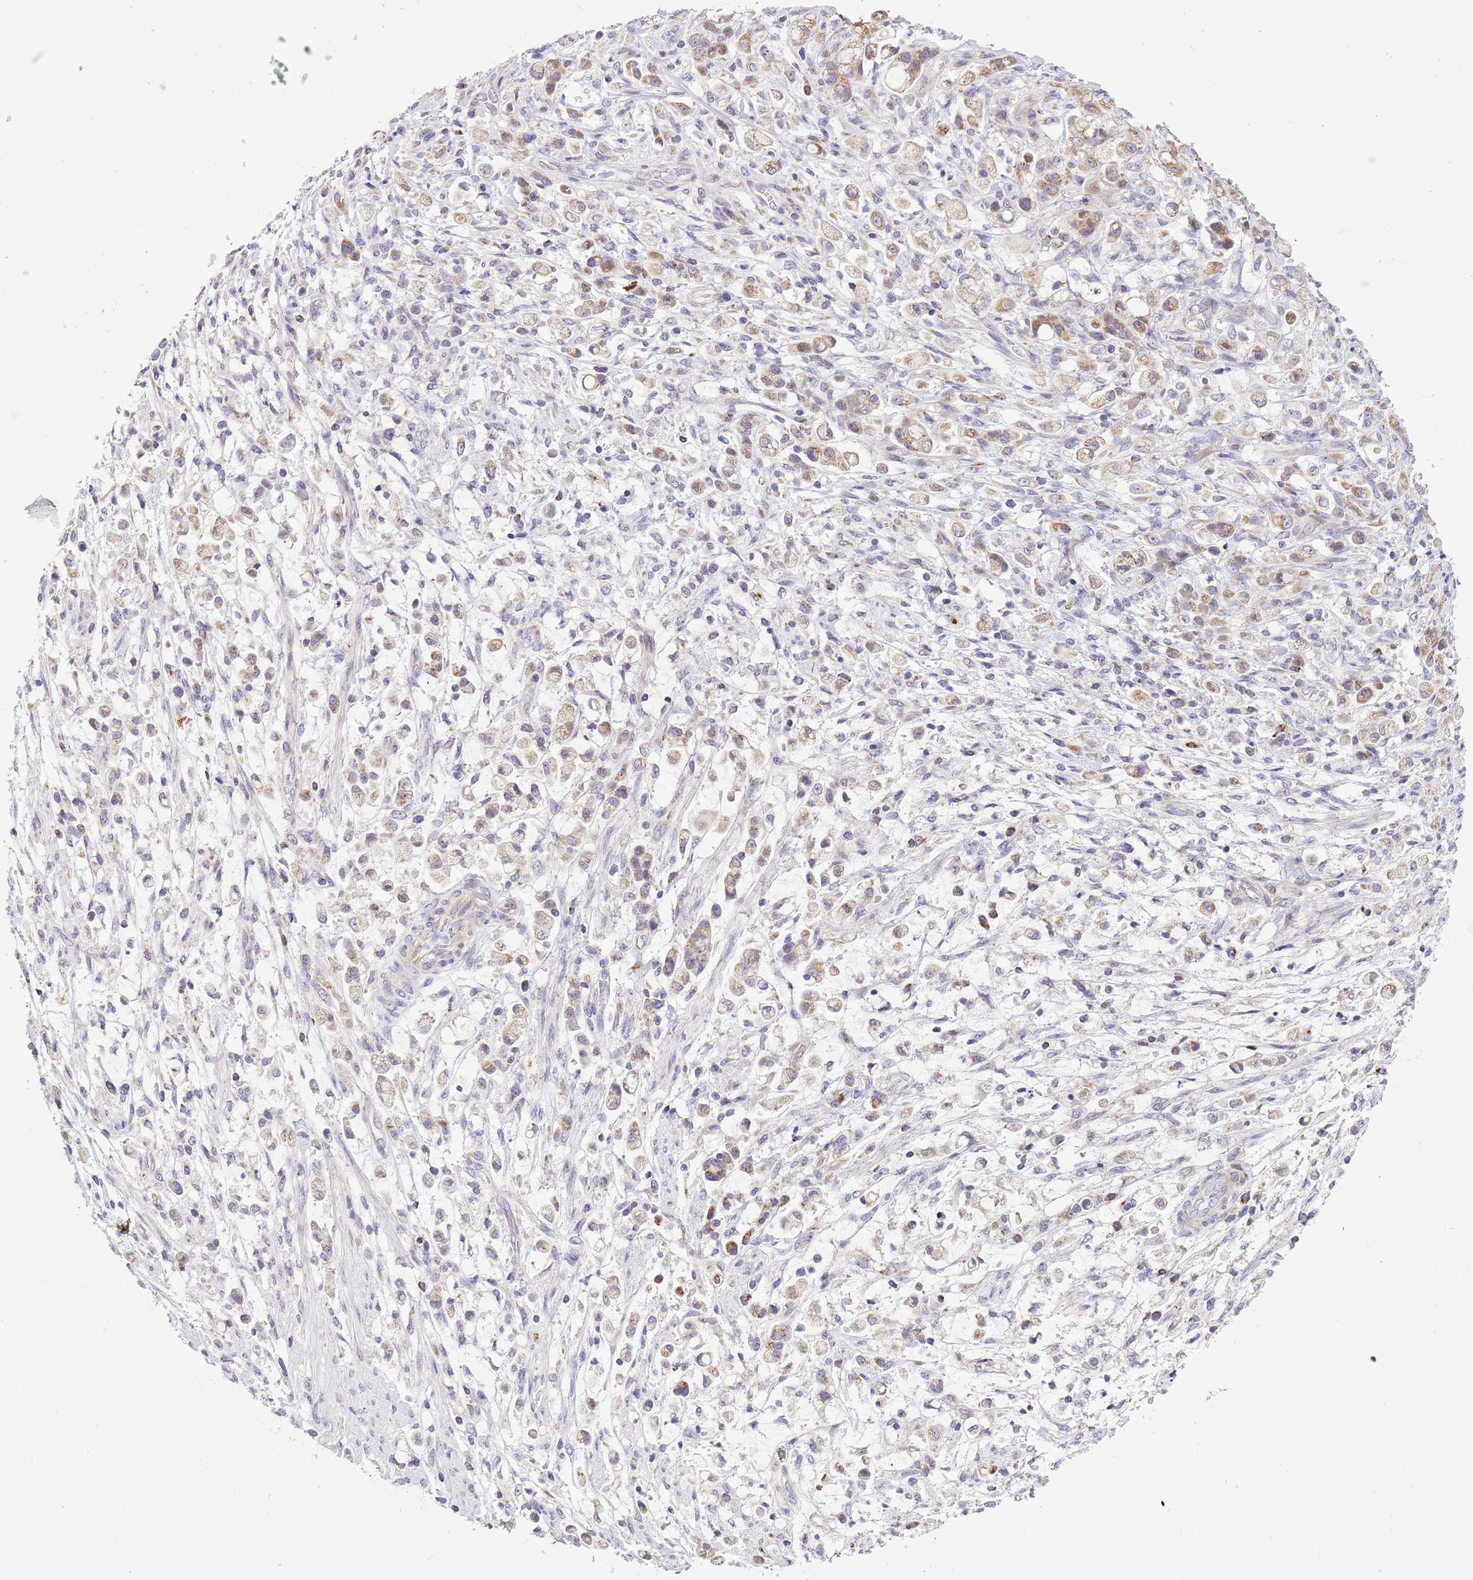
{"staining": {"intensity": "moderate", "quantity": "25%-75%", "location": "cytoplasmic/membranous"}, "tissue": "stomach cancer", "cell_type": "Tumor cells", "image_type": "cancer", "snomed": [{"axis": "morphology", "description": "Adenocarcinoma, NOS"}, {"axis": "topography", "description": "Stomach"}], "caption": "High-power microscopy captured an immunohistochemistry micrograph of stomach cancer, revealing moderate cytoplasmic/membranous staining in about 25%-75% of tumor cells.", "gene": "COX17", "patient": {"sex": "female", "age": 60}}